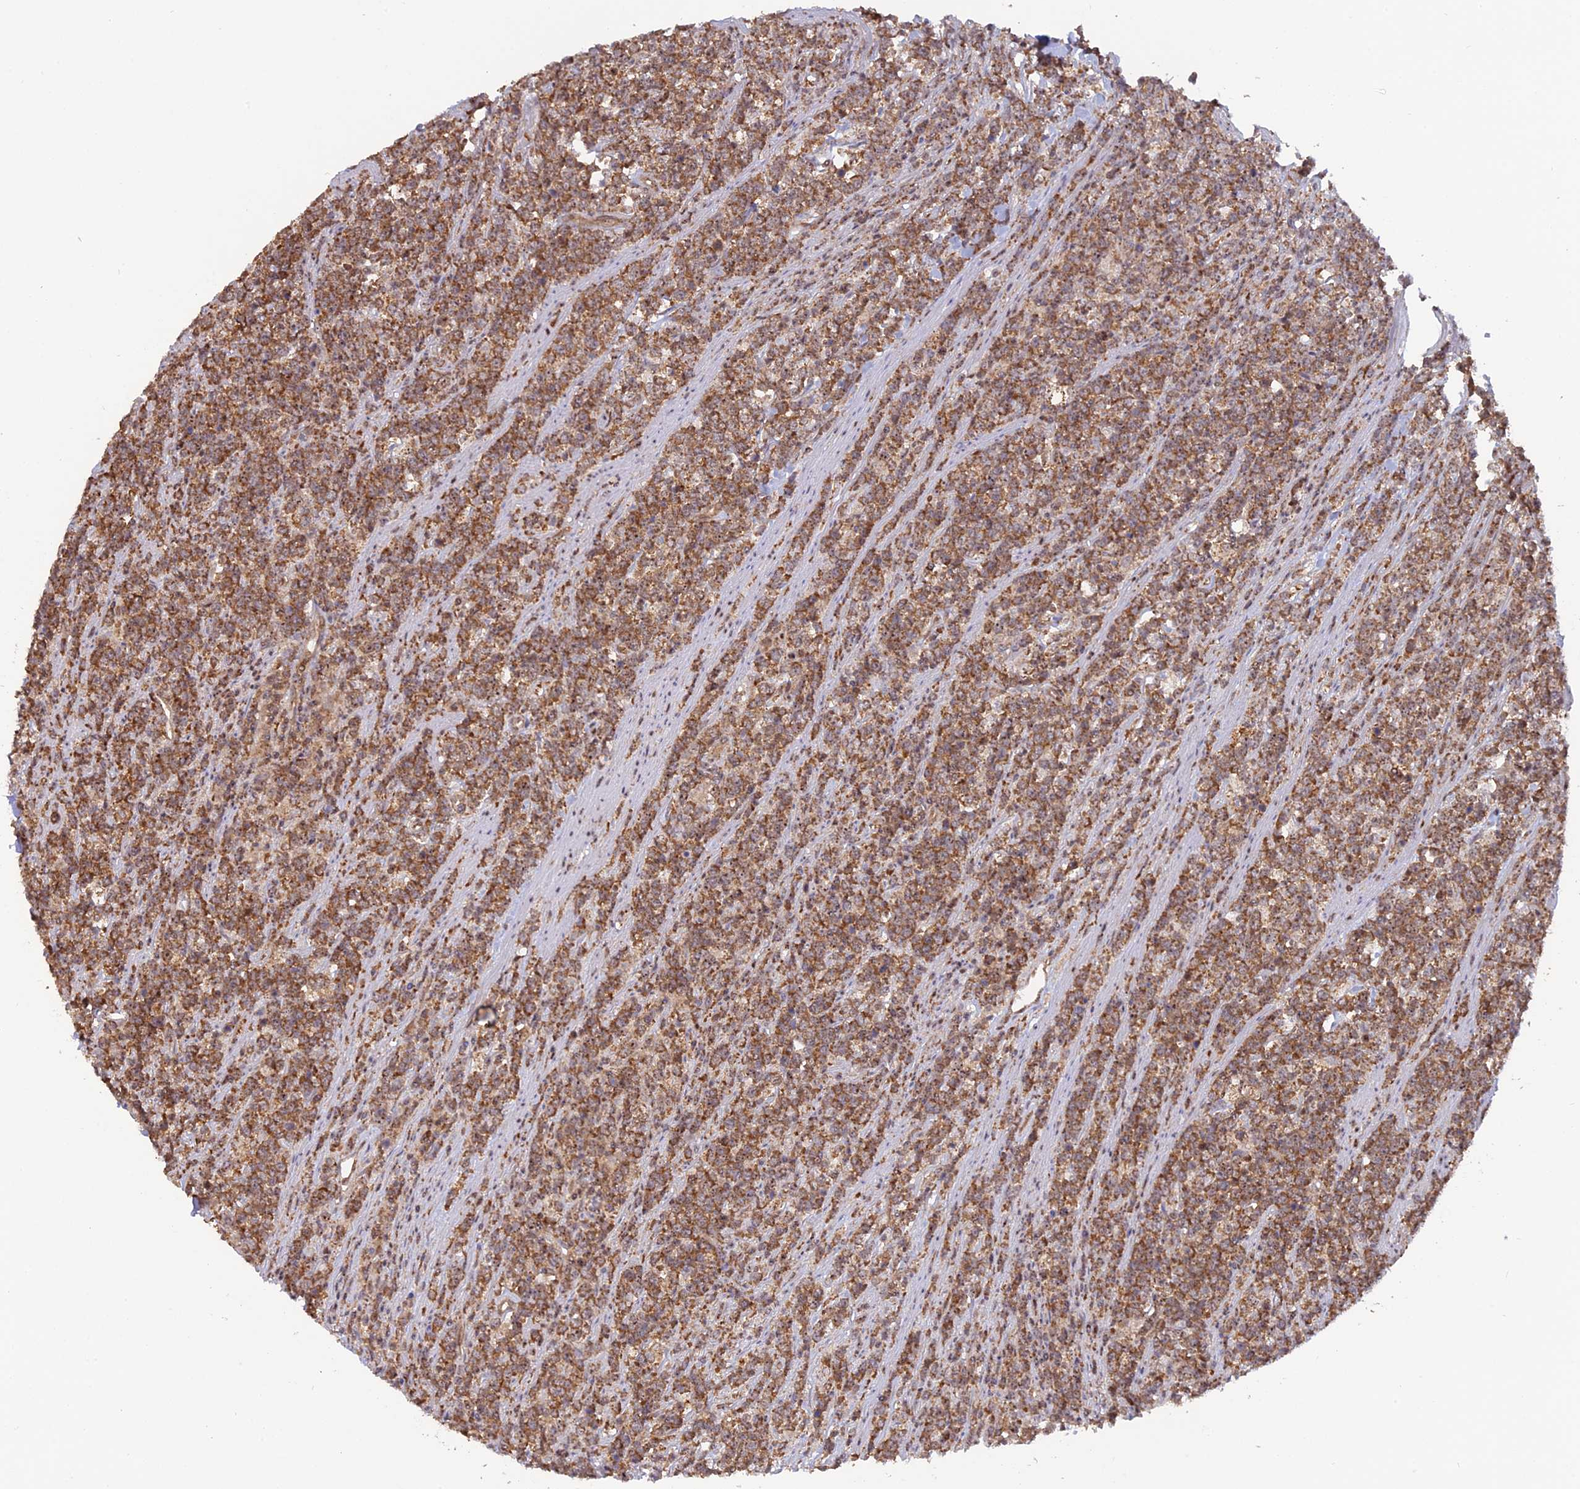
{"staining": {"intensity": "moderate", "quantity": ">75%", "location": "cytoplasmic/membranous,nuclear"}, "tissue": "lymphoma", "cell_type": "Tumor cells", "image_type": "cancer", "snomed": [{"axis": "morphology", "description": "Malignant lymphoma, non-Hodgkin's type, High grade"}, {"axis": "topography", "description": "Small intestine"}], "caption": "This image displays immunohistochemistry (IHC) staining of human malignant lymphoma, non-Hodgkin's type (high-grade), with medium moderate cytoplasmic/membranous and nuclear expression in approximately >75% of tumor cells.", "gene": "PKIG", "patient": {"sex": "male", "age": 8}}